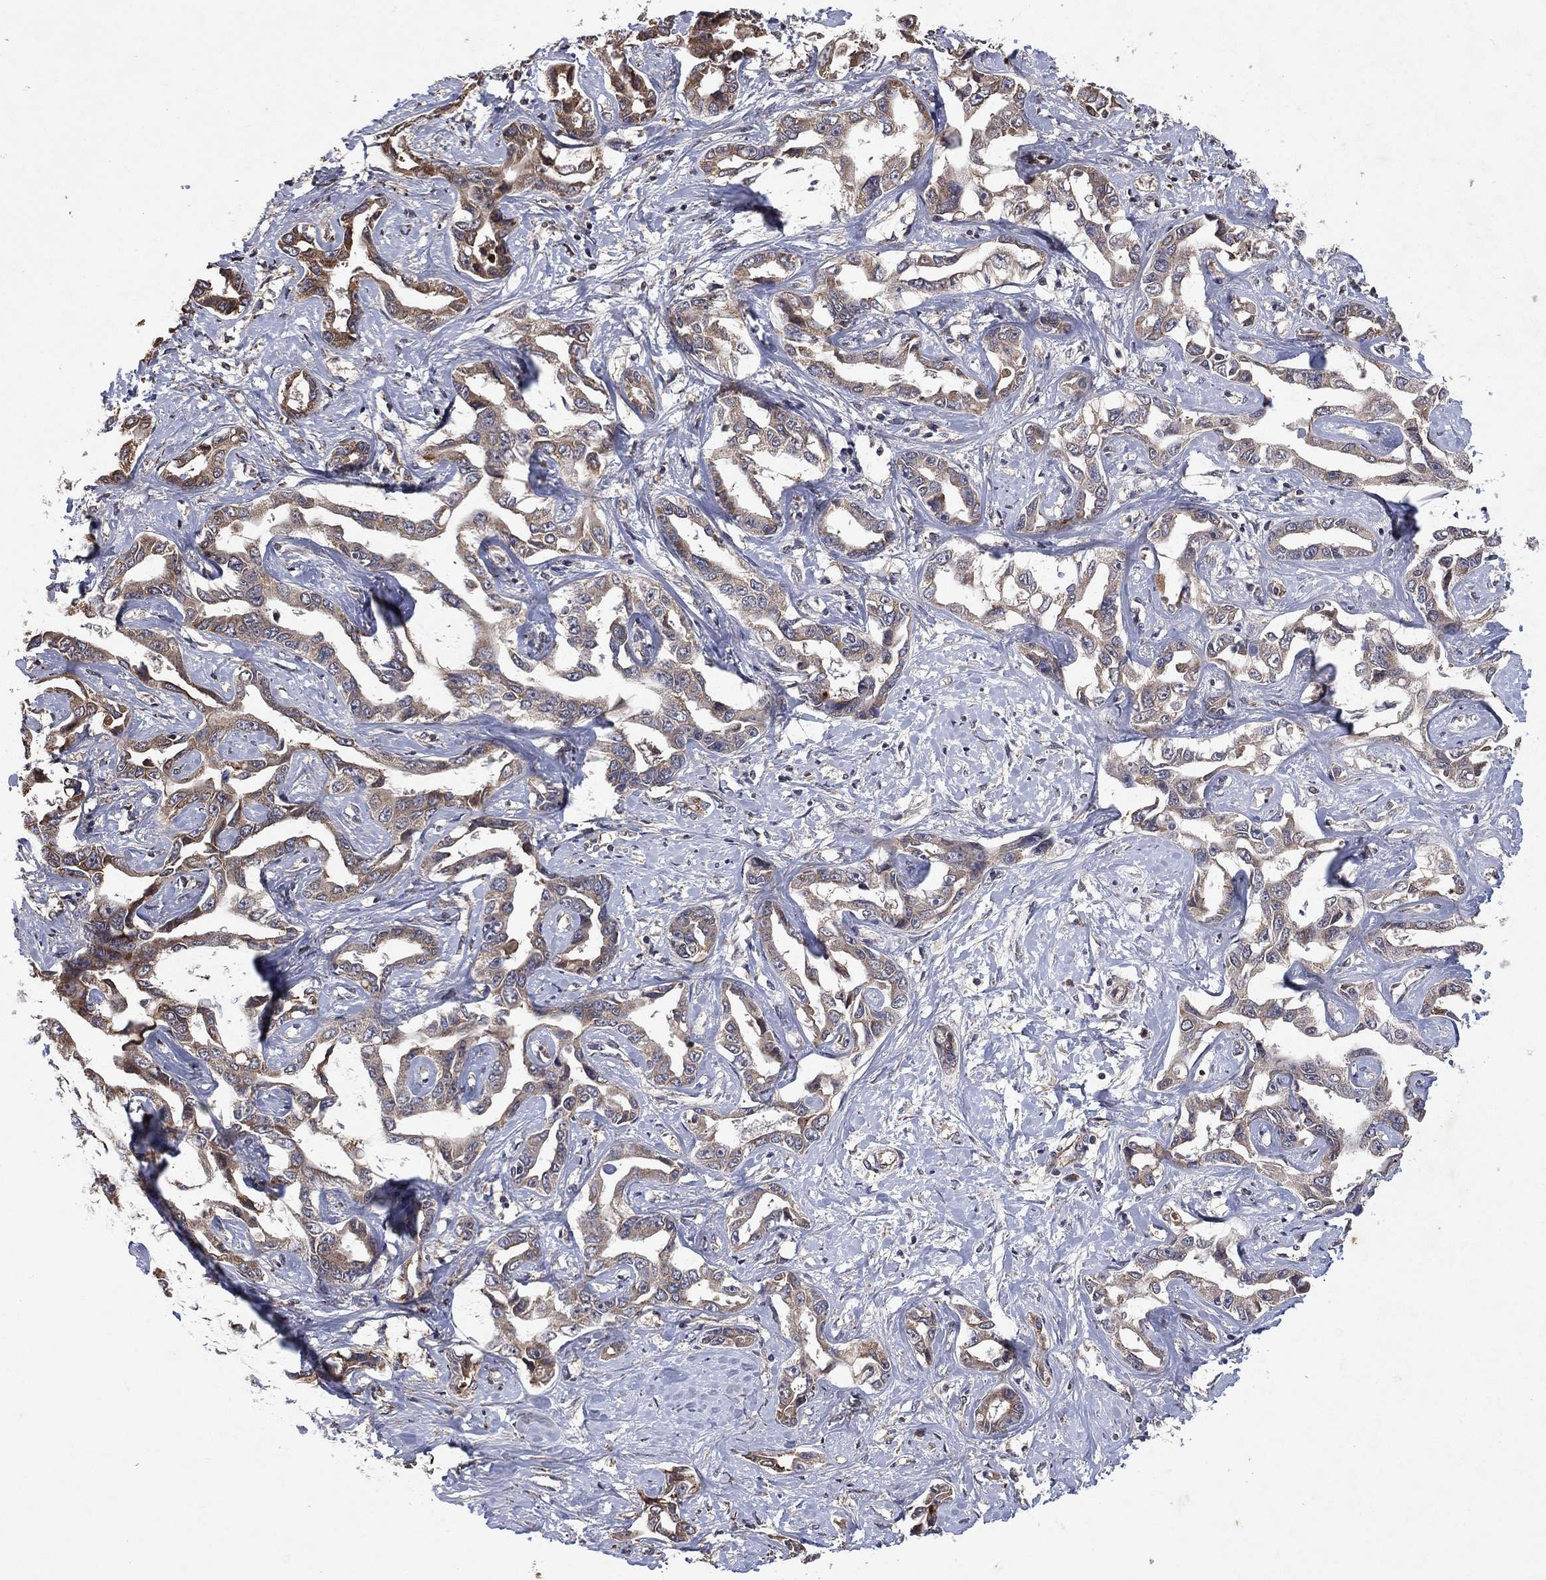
{"staining": {"intensity": "weak", "quantity": "25%-75%", "location": "cytoplasmic/membranous"}, "tissue": "liver cancer", "cell_type": "Tumor cells", "image_type": "cancer", "snomed": [{"axis": "morphology", "description": "Cholangiocarcinoma"}, {"axis": "topography", "description": "Liver"}], "caption": "Protein staining of liver cancer tissue displays weak cytoplasmic/membranous staining in approximately 25%-75% of tumor cells.", "gene": "ATG4B", "patient": {"sex": "male", "age": 59}}